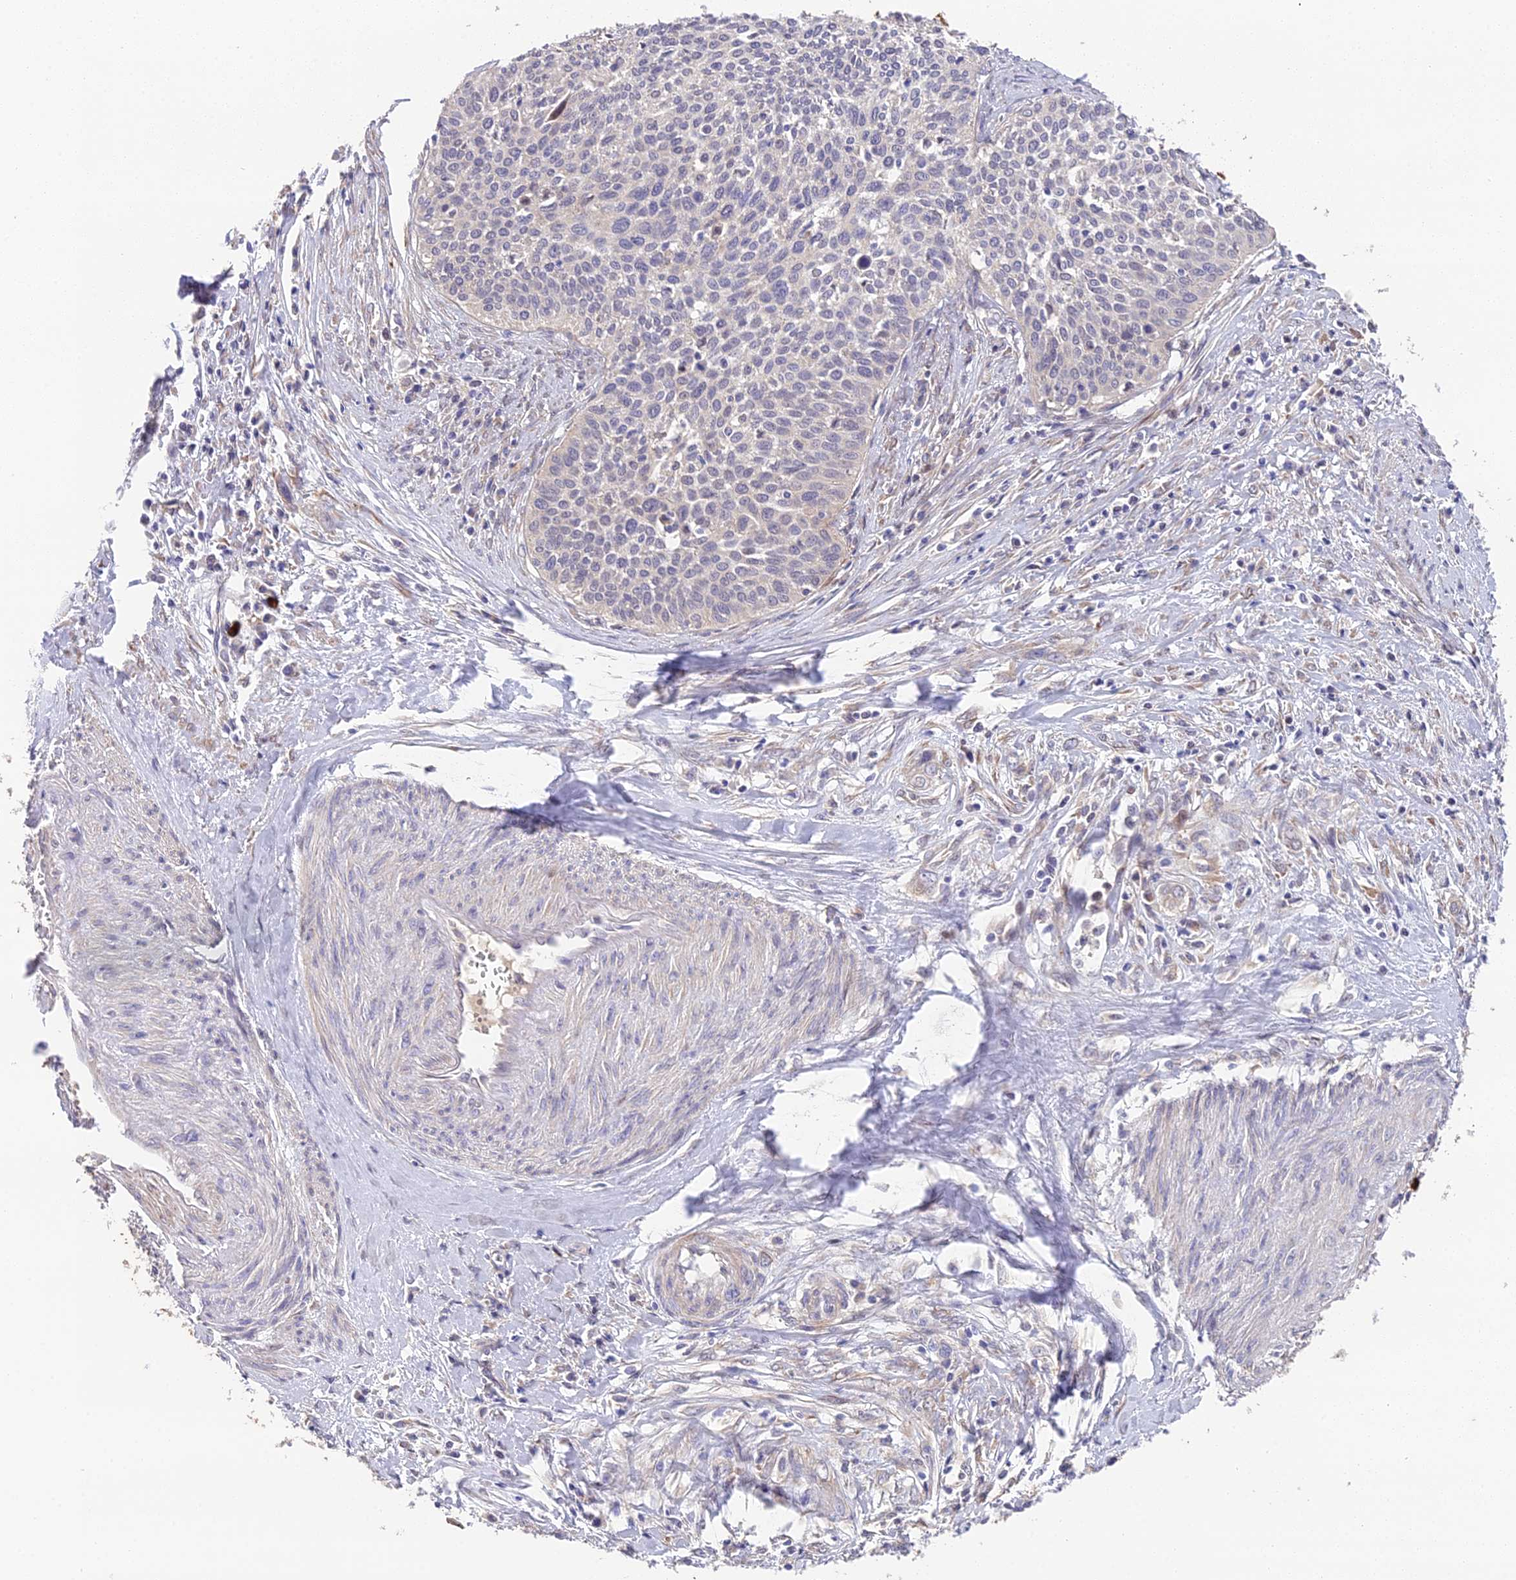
{"staining": {"intensity": "weak", "quantity": "<25%", "location": "nuclear"}, "tissue": "cervical cancer", "cell_type": "Tumor cells", "image_type": "cancer", "snomed": [{"axis": "morphology", "description": "Squamous cell carcinoma, NOS"}, {"axis": "topography", "description": "Cervix"}], "caption": "Immunohistochemistry micrograph of neoplastic tissue: human cervical cancer stained with DAB (3,3'-diaminobenzidine) demonstrates no significant protein positivity in tumor cells.", "gene": "PUS10", "patient": {"sex": "female", "age": 34}}